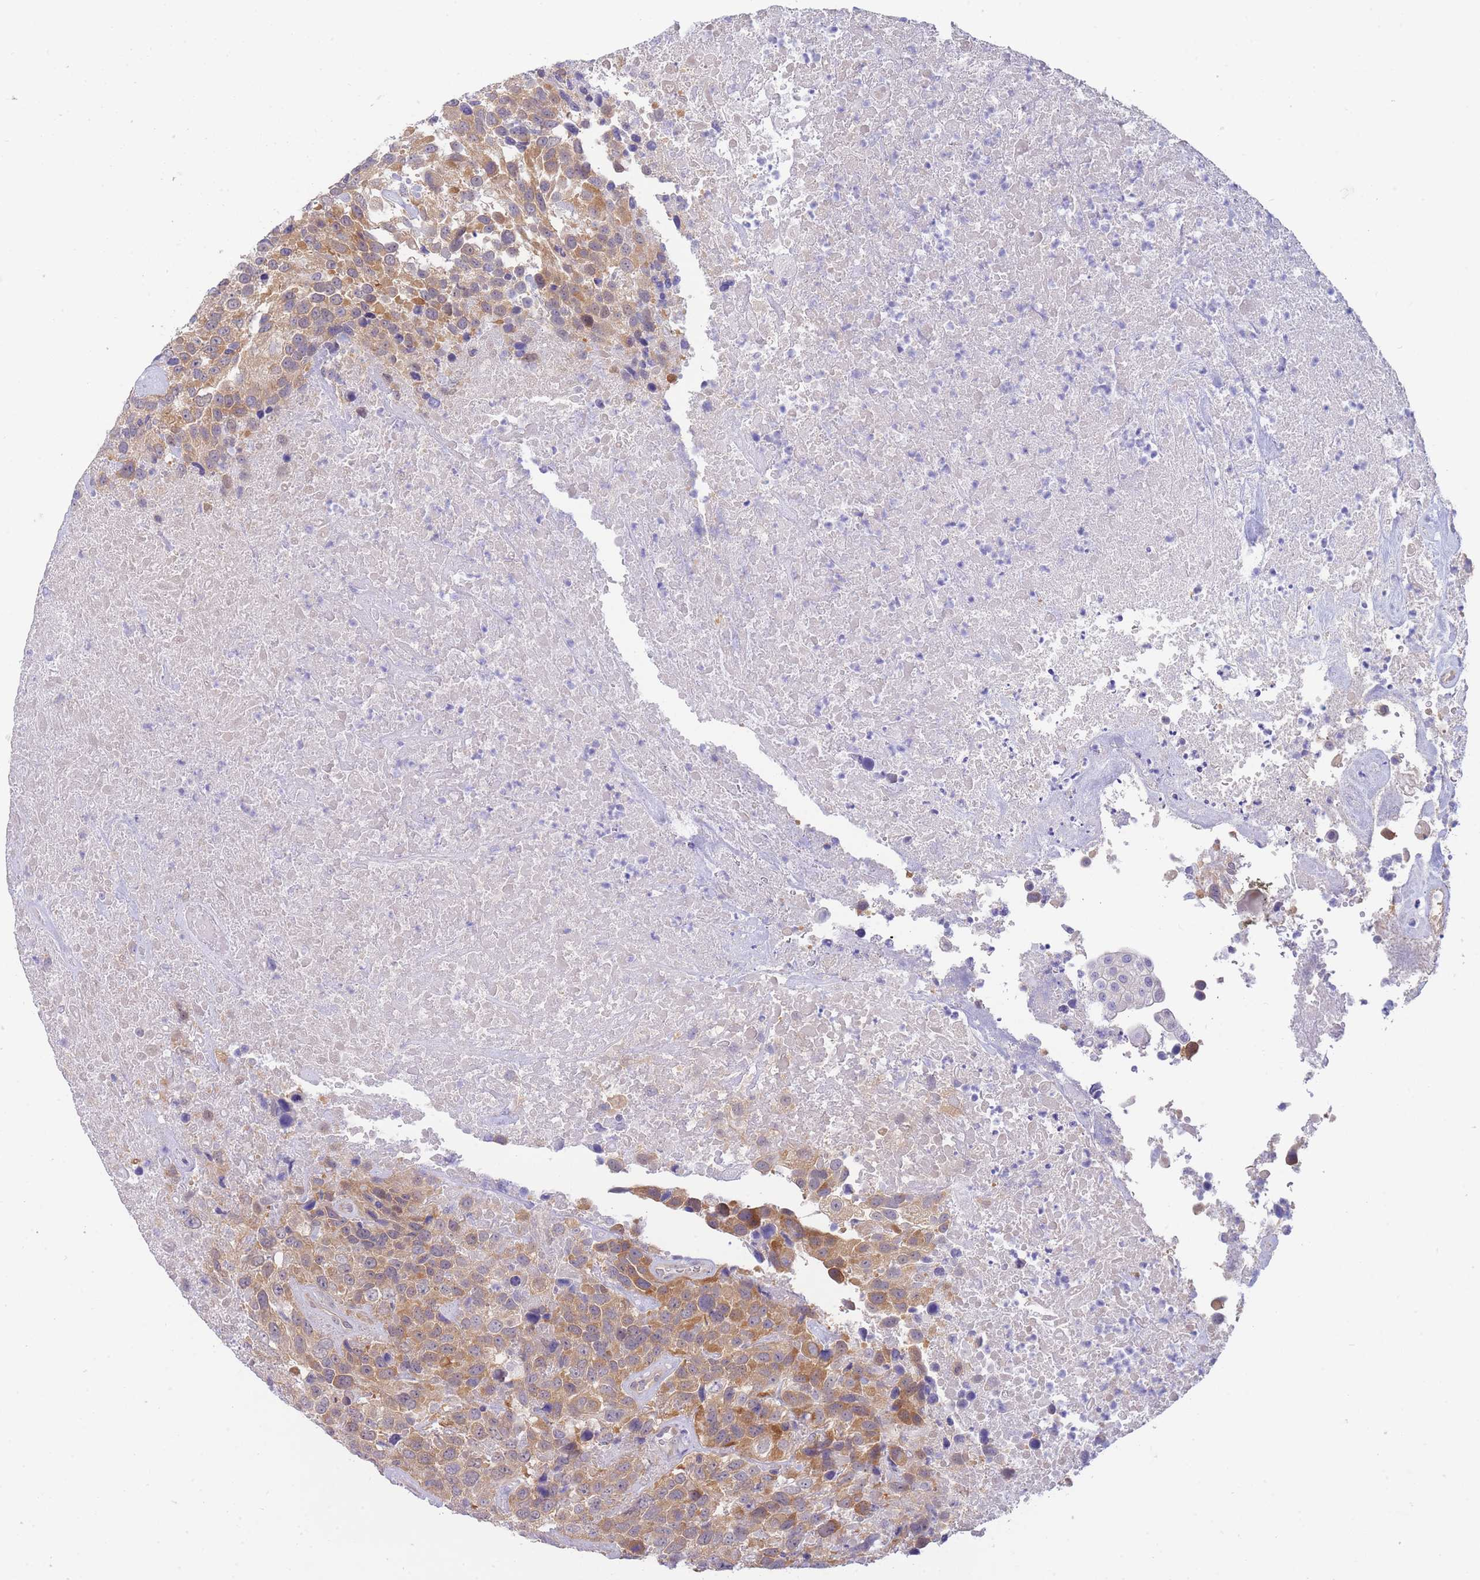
{"staining": {"intensity": "moderate", "quantity": ">75%", "location": "cytoplasmic/membranous"}, "tissue": "urothelial cancer", "cell_type": "Tumor cells", "image_type": "cancer", "snomed": [{"axis": "morphology", "description": "Urothelial carcinoma, High grade"}, {"axis": "topography", "description": "Urinary bladder"}], "caption": "Human urothelial cancer stained with a protein marker shows moderate staining in tumor cells.", "gene": "SUGT1", "patient": {"sex": "female", "age": 70}}